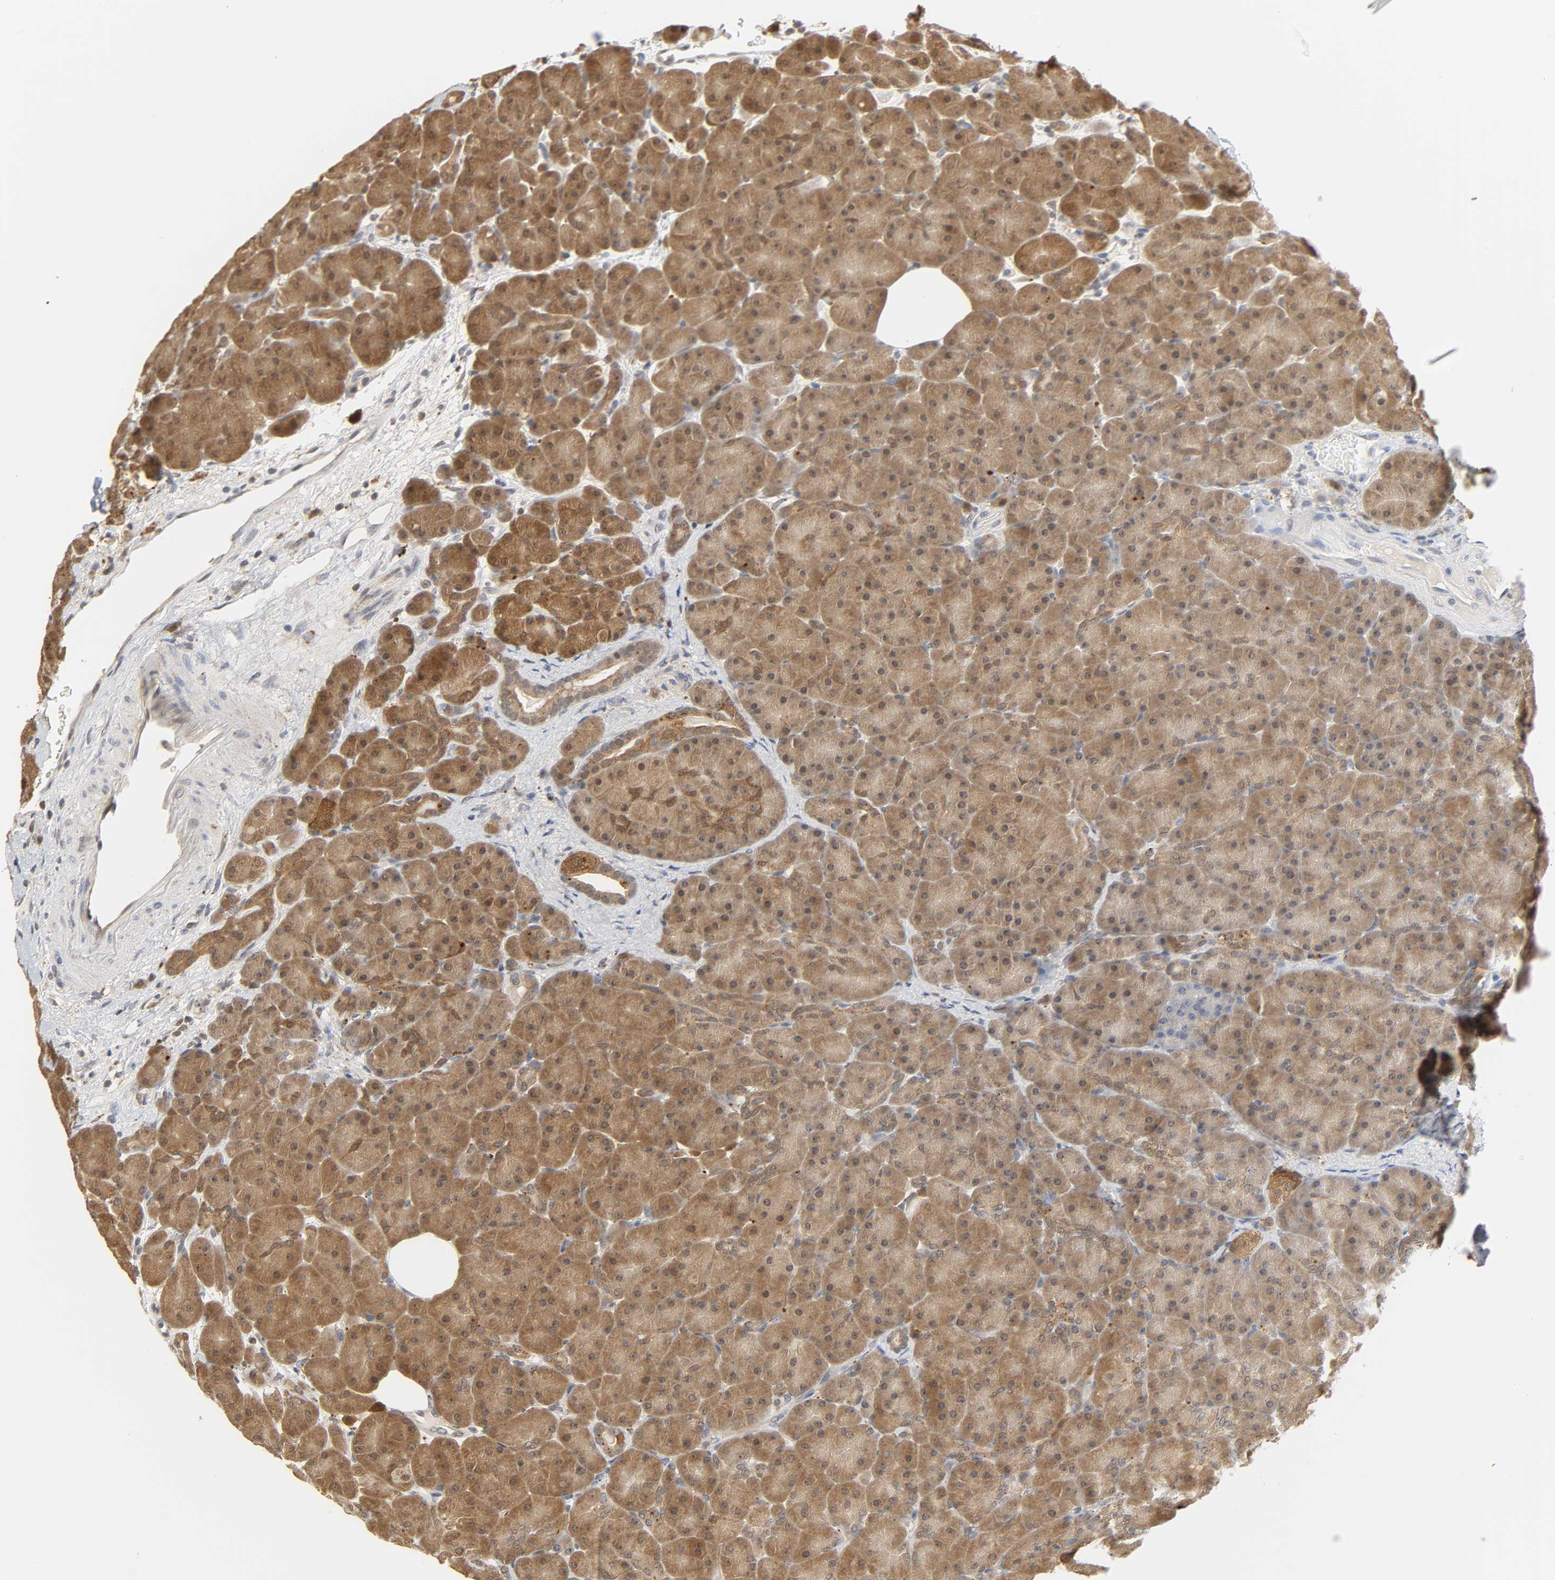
{"staining": {"intensity": "moderate", "quantity": ">75%", "location": "cytoplasmic/membranous"}, "tissue": "pancreas", "cell_type": "Exocrine glandular cells", "image_type": "normal", "snomed": [{"axis": "morphology", "description": "Normal tissue, NOS"}, {"axis": "topography", "description": "Pancreas"}], "caption": "Pancreas stained with DAB (3,3'-diaminobenzidine) immunohistochemistry (IHC) demonstrates medium levels of moderate cytoplasmic/membranous staining in about >75% of exocrine glandular cells.", "gene": "MIF", "patient": {"sex": "male", "age": 66}}